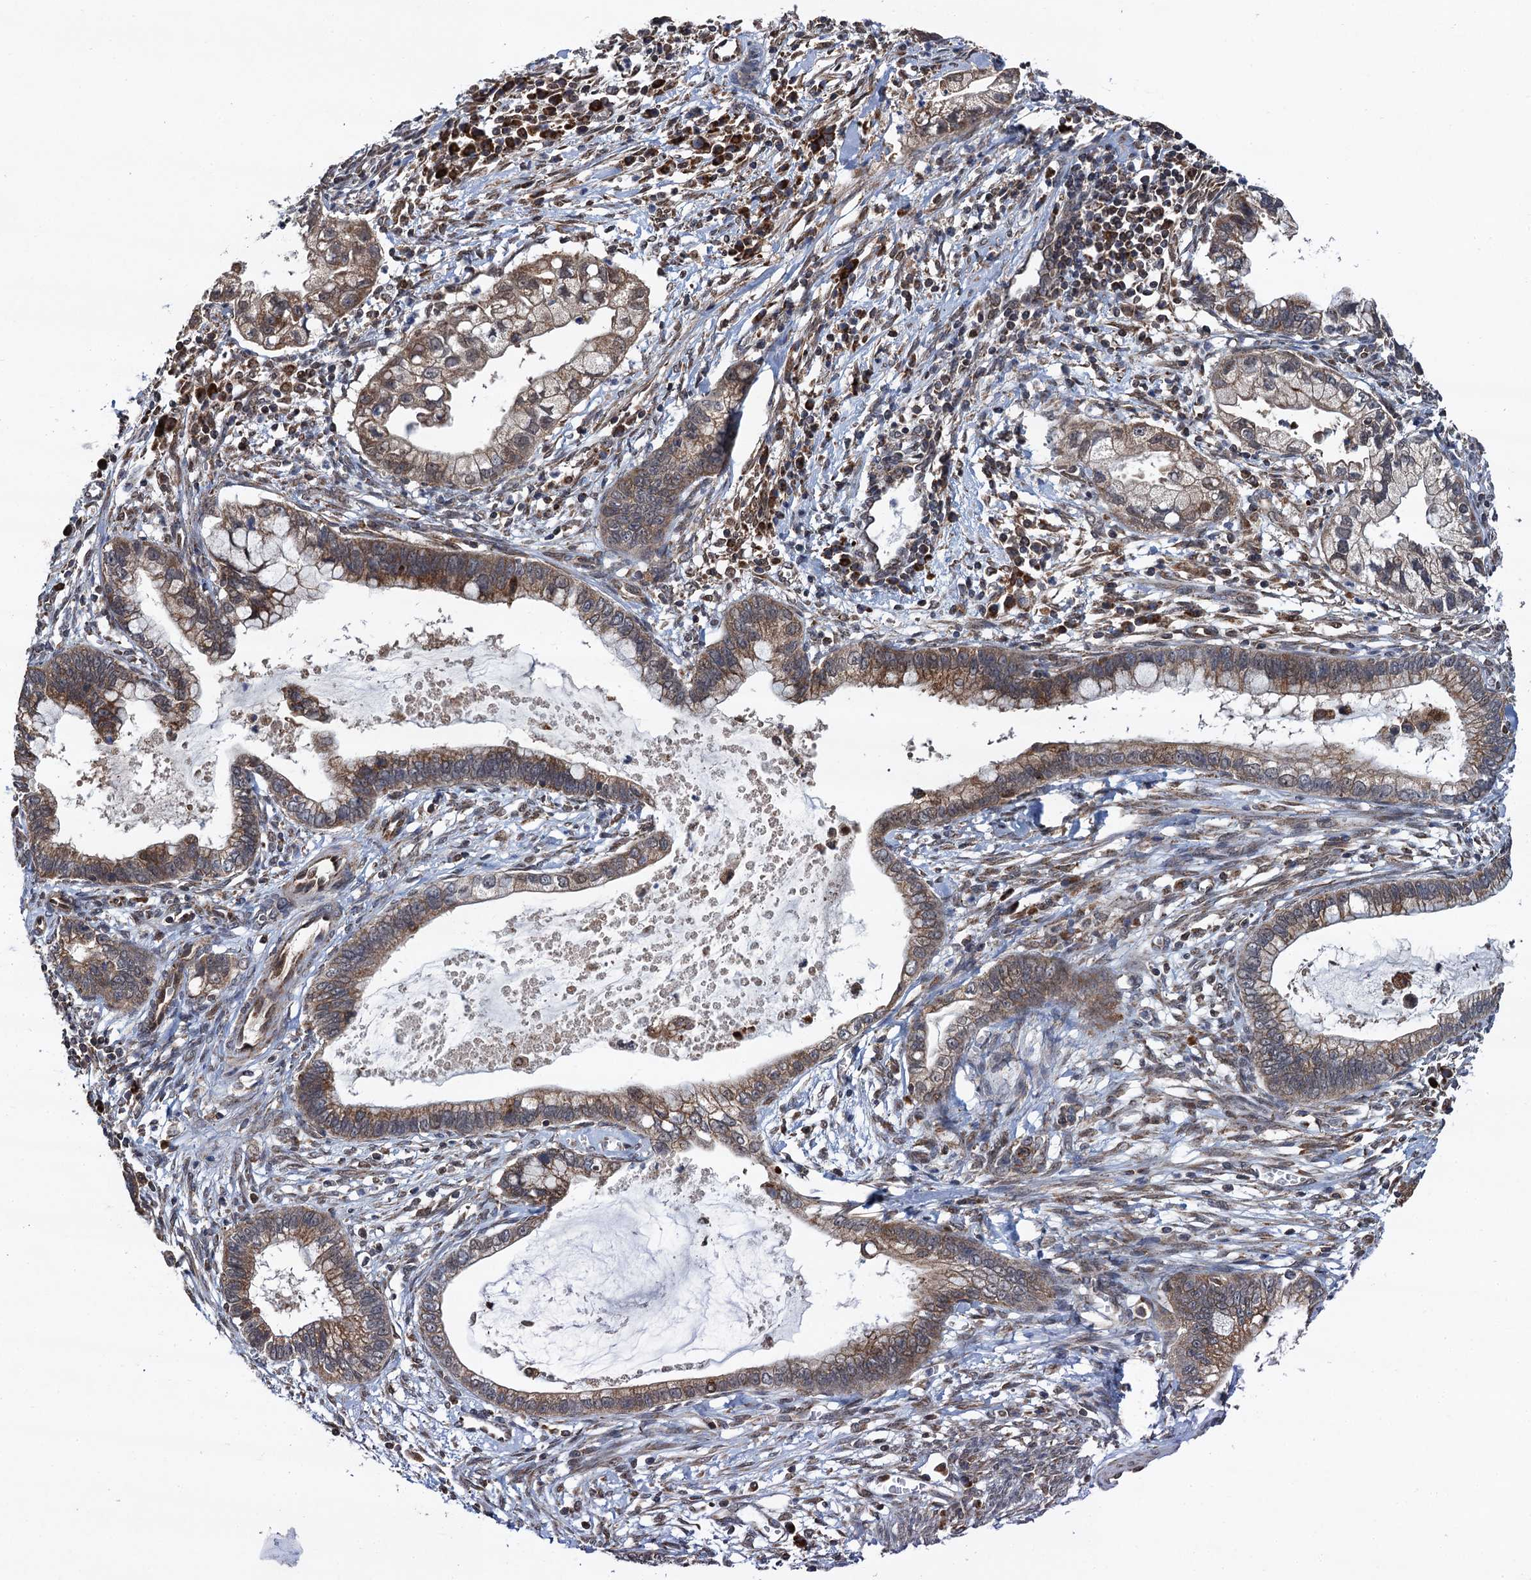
{"staining": {"intensity": "moderate", "quantity": ">75%", "location": "cytoplasmic/membranous"}, "tissue": "cervical cancer", "cell_type": "Tumor cells", "image_type": "cancer", "snomed": [{"axis": "morphology", "description": "Adenocarcinoma, NOS"}, {"axis": "topography", "description": "Cervix"}], "caption": "Immunohistochemistry (IHC) image of neoplastic tissue: cervical cancer stained using immunohistochemistry (IHC) exhibits medium levels of moderate protein expression localized specifically in the cytoplasmic/membranous of tumor cells, appearing as a cytoplasmic/membranous brown color.", "gene": "CMPK2", "patient": {"sex": "female", "age": 44}}